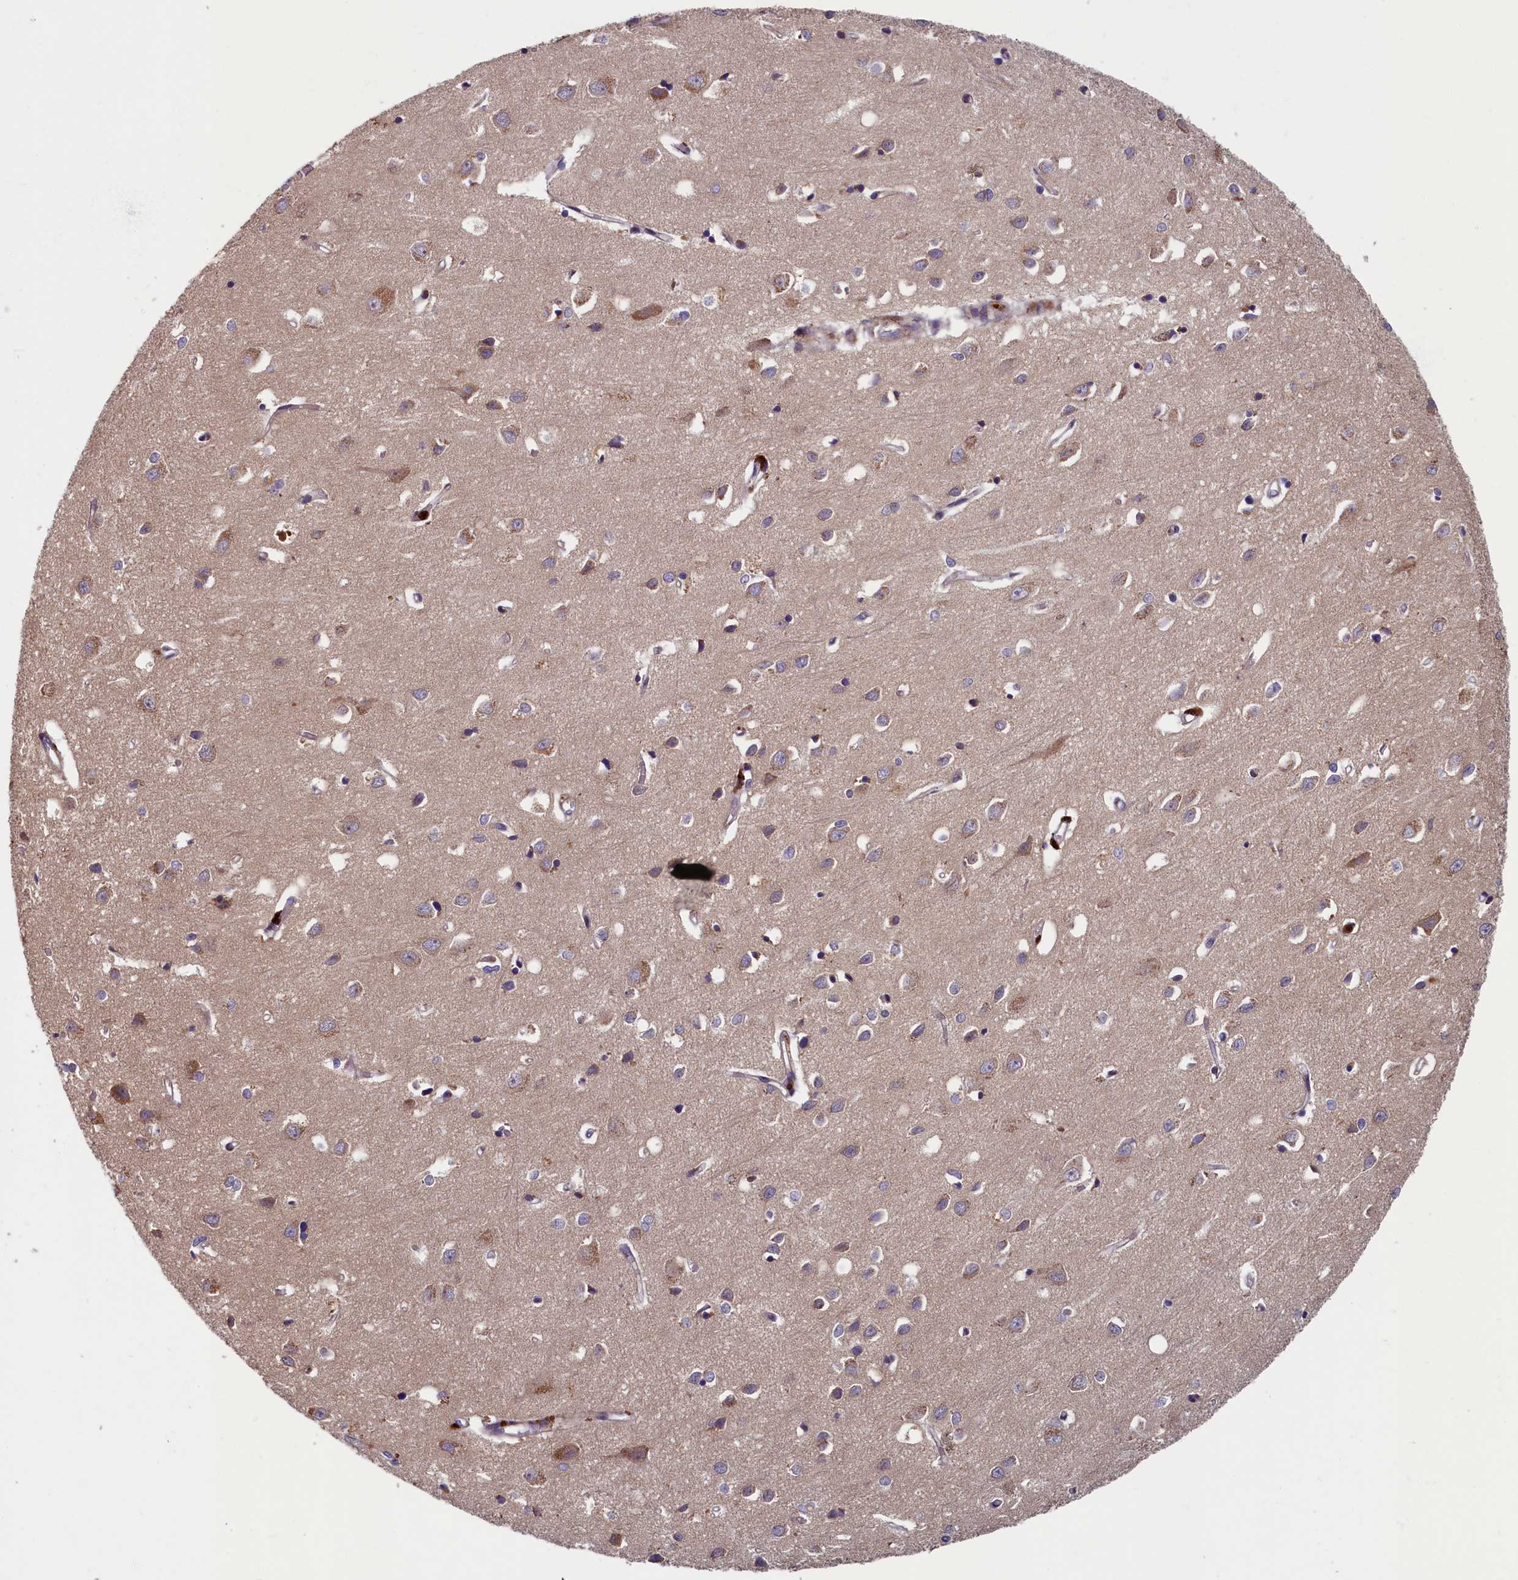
{"staining": {"intensity": "negative", "quantity": "none", "location": "none"}, "tissue": "cerebral cortex", "cell_type": "Endothelial cells", "image_type": "normal", "snomed": [{"axis": "morphology", "description": "Normal tissue, NOS"}, {"axis": "topography", "description": "Cerebral cortex"}], "caption": "IHC photomicrograph of unremarkable human cerebral cortex stained for a protein (brown), which exhibits no positivity in endothelial cells. Brightfield microscopy of immunohistochemistry (IHC) stained with DAB (brown) and hematoxylin (blue), captured at high magnification.", "gene": "TNK2", "patient": {"sex": "female", "age": 64}}